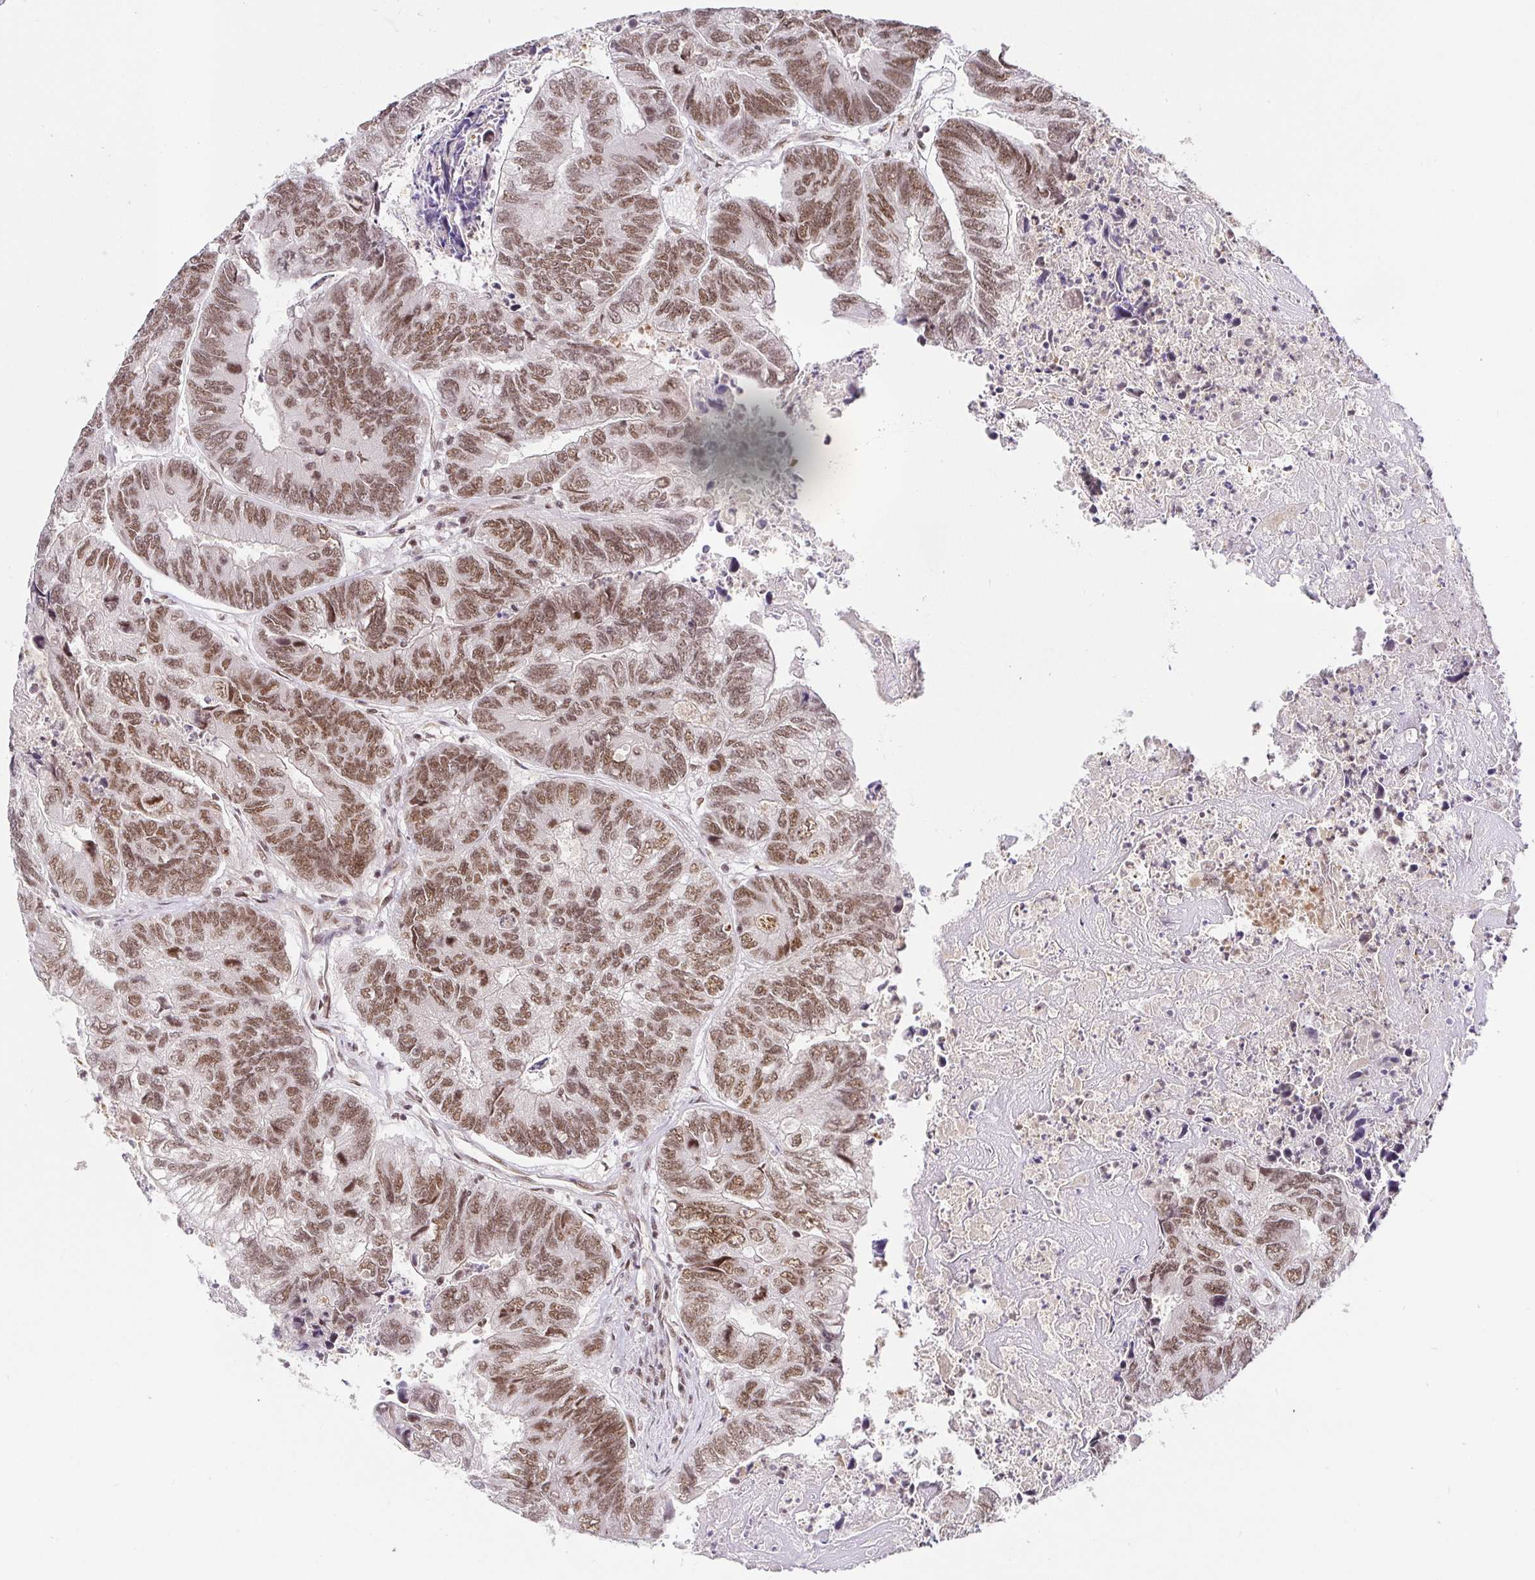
{"staining": {"intensity": "moderate", "quantity": ">75%", "location": "nuclear"}, "tissue": "colorectal cancer", "cell_type": "Tumor cells", "image_type": "cancer", "snomed": [{"axis": "morphology", "description": "Adenocarcinoma, NOS"}, {"axis": "topography", "description": "Colon"}], "caption": "This image demonstrates colorectal adenocarcinoma stained with IHC to label a protein in brown. The nuclear of tumor cells show moderate positivity for the protein. Nuclei are counter-stained blue.", "gene": "USF1", "patient": {"sex": "female", "age": 67}}